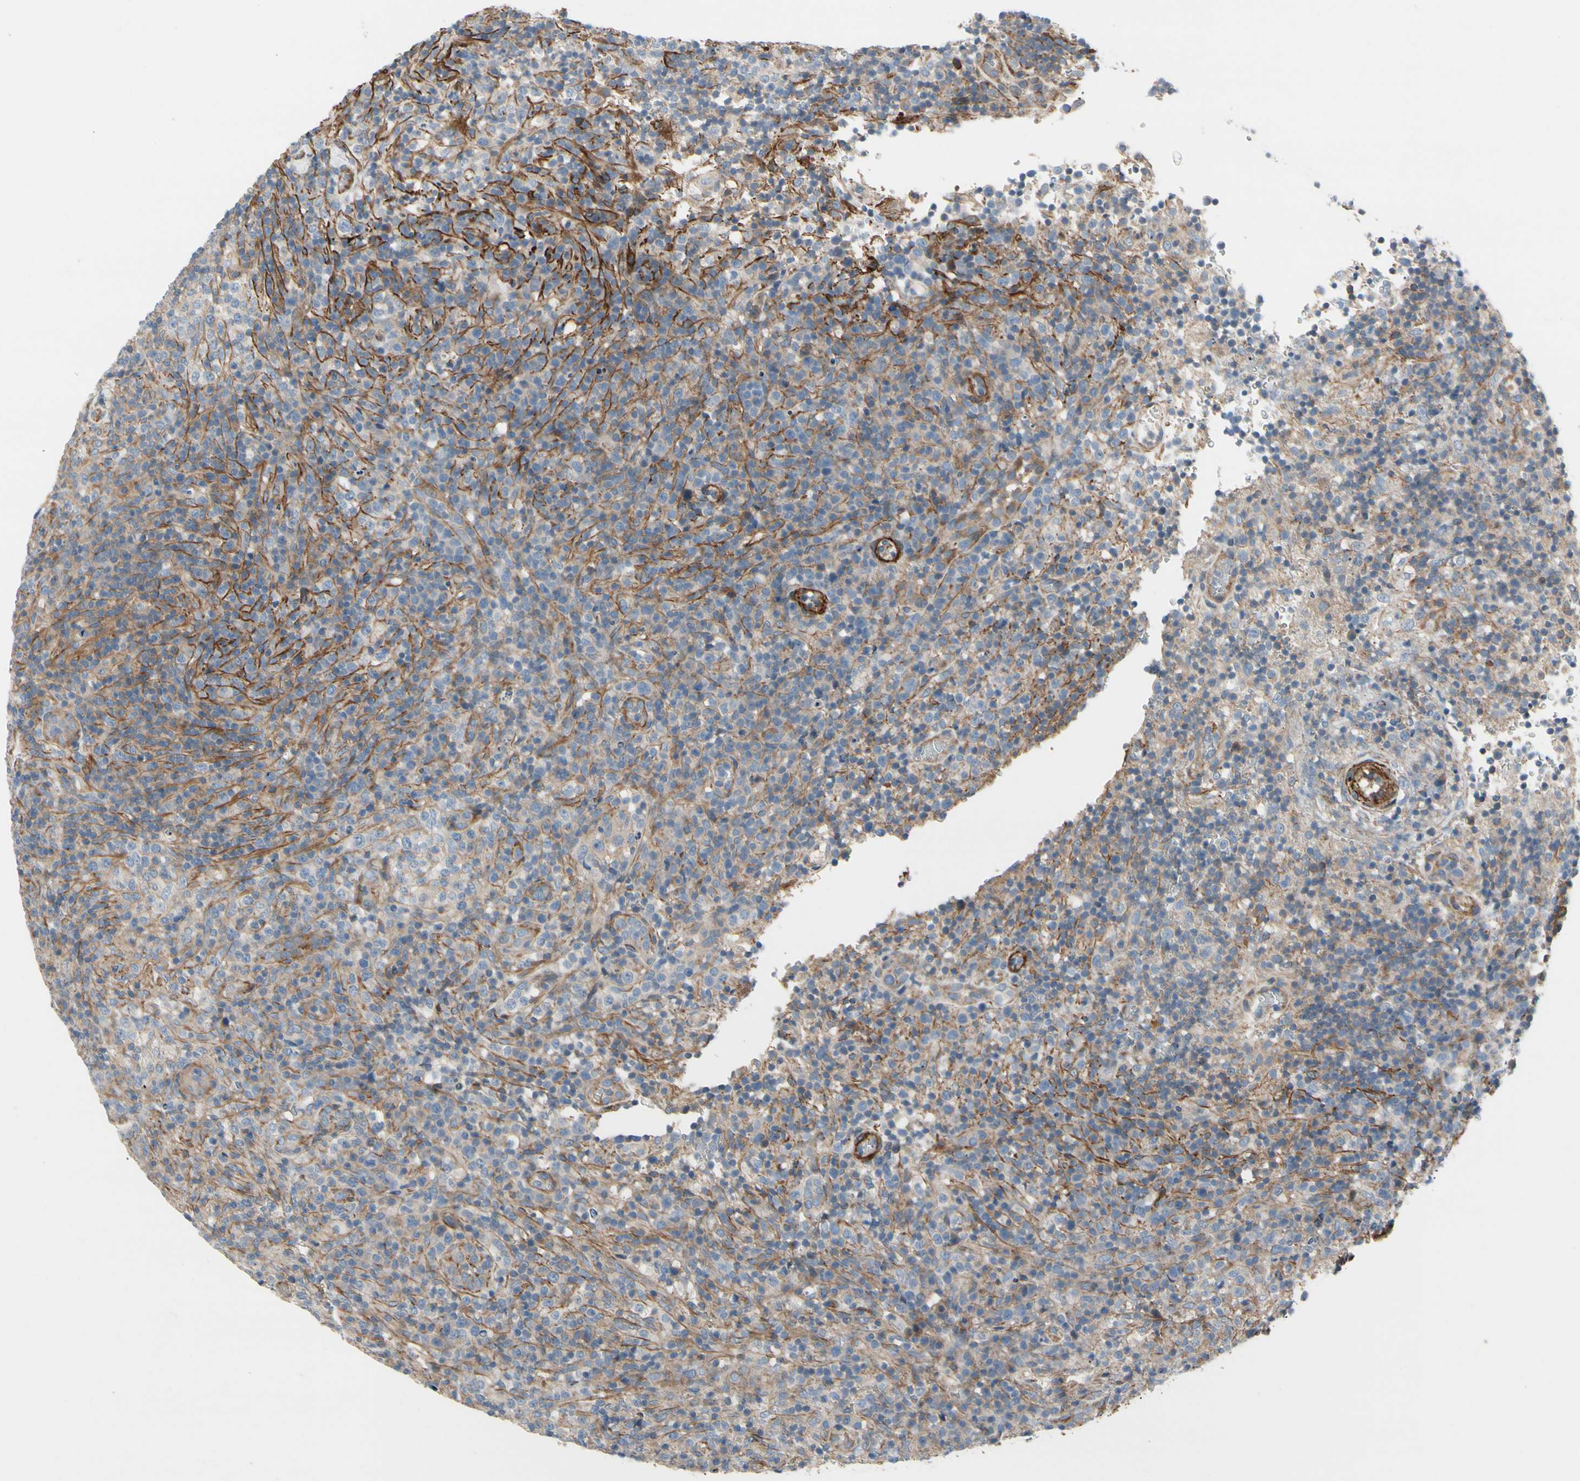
{"staining": {"intensity": "weak", "quantity": ">75%", "location": "cytoplasmic/membranous"}, "tissue": "lymphoma", "cell_type": "Tumor cells", "image_type": "cancer", "snomed": [{"axis": "morphology", "description": "Malignant lymphoma, non-Hodgkin's type, High grade"}, {"axis": "topography", "description": "Lymph node"}], "caption": "There is low levels of weak cytoplasmic/membranous staining in tumor cells of malignant lymphoma, non-Hodgkin's type (high-grade), as demonstrated by immunohistochemical staining (brown color).", "gene": "TPM1", "patient": {"sex": "female", "age": 76}}